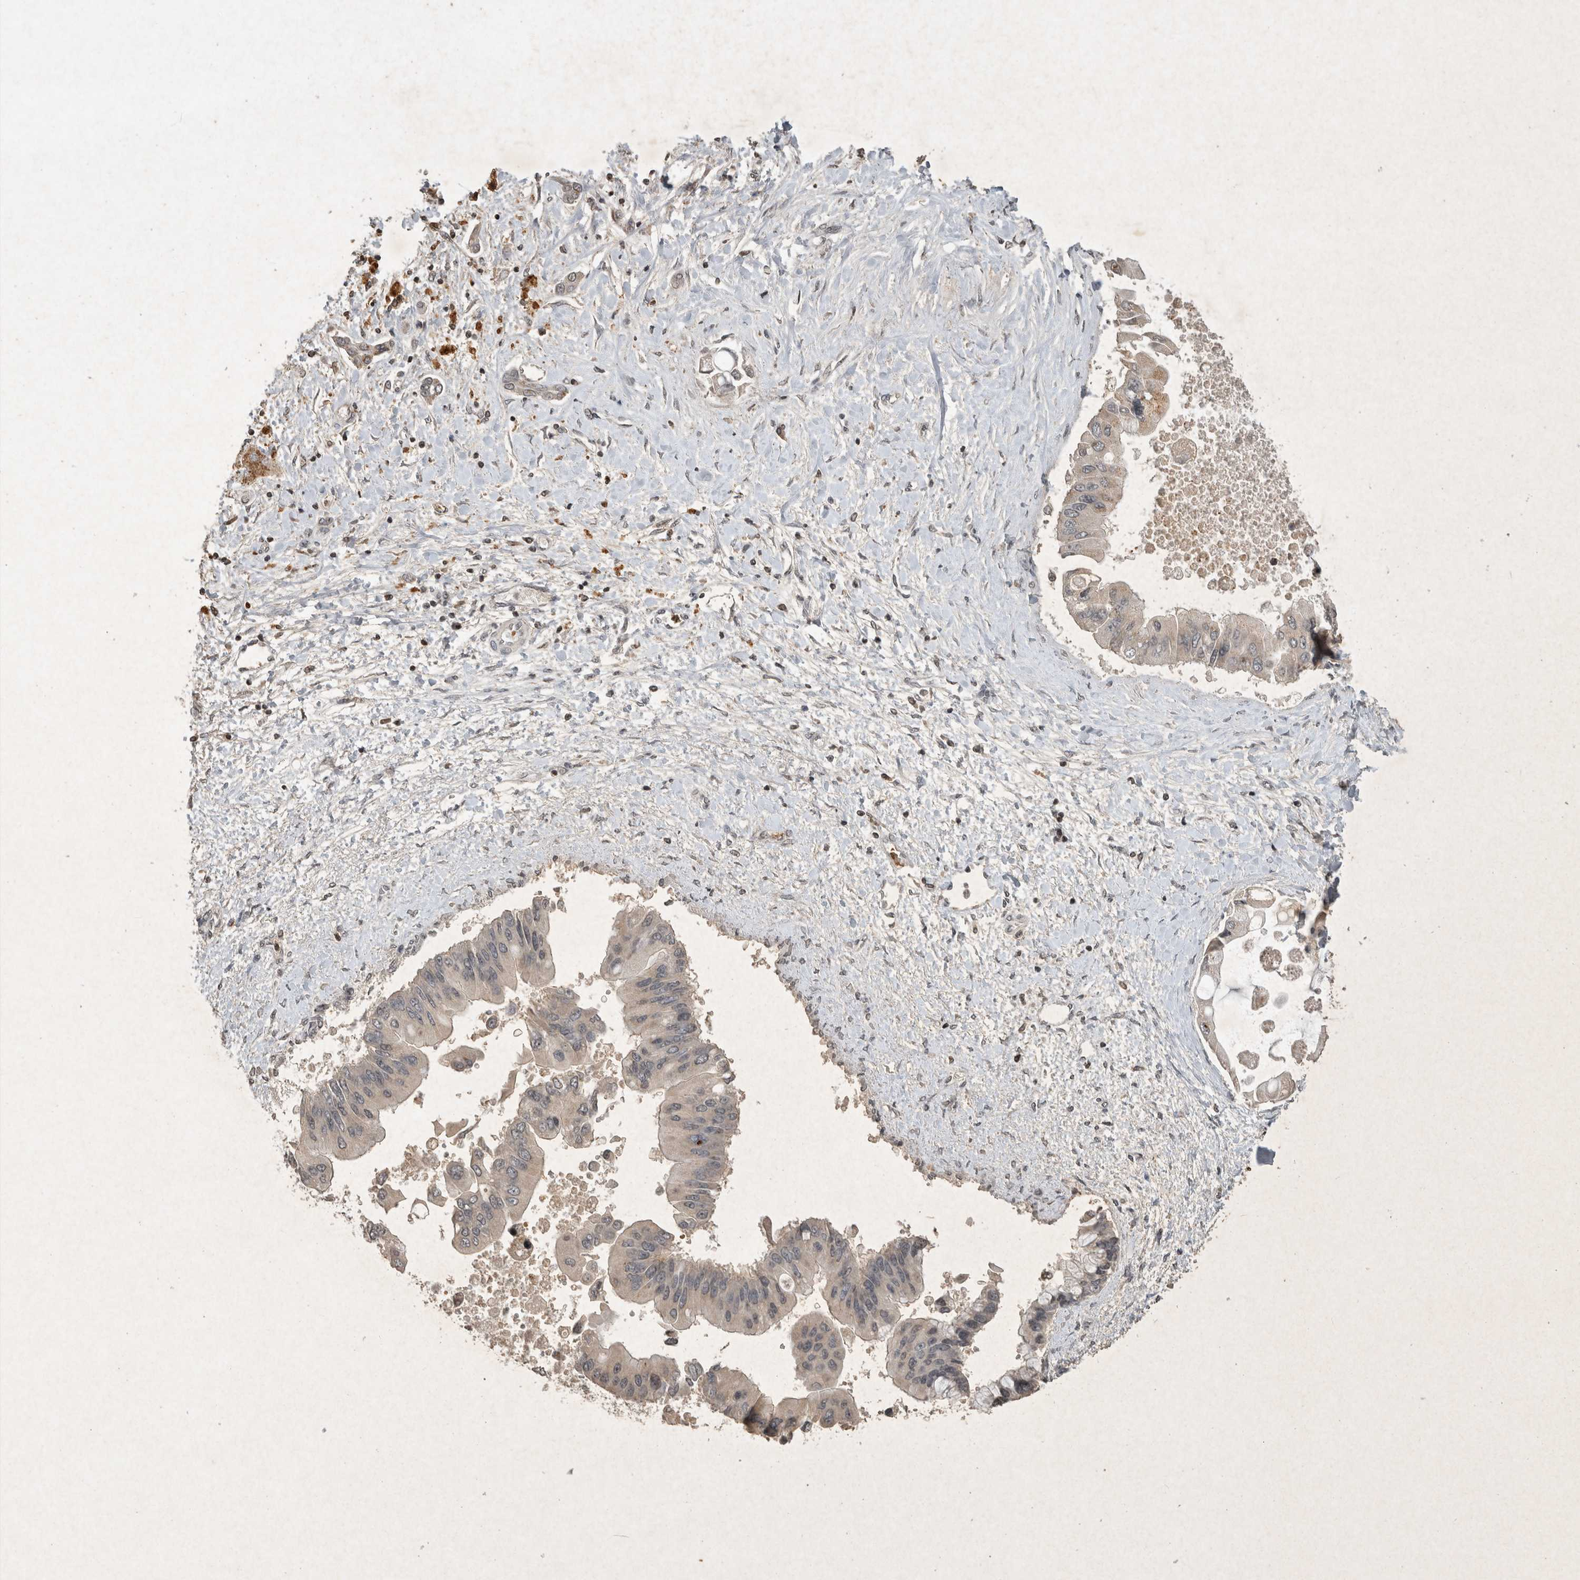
{"staining": {"intensity": "weak", "quantity": "<25%", "location": "cytoplasmic/membranous"}, "tissue": "liver cancer", "cell_type": "Tumor cells", "image_type": "cancer", "snomed": [{"axis": "morphology", "description": "Cholangiocarcinoma"}, {"axis": "topography", "description": "Liver"}], "caption": "This photomicrograph is of liver cancer (cholangiocarcinoma) stained with immunohistochemistry to label a protein in brown with the nuclei are counter-stained blue. There is no positivity in tumor cells. The staining was performed using DAB to visualize the protein expression in brown, while the nuclei were stained in blue with hematoxylin (Magnification: 20x).", "gene": "HRK", "patient": {"sex": "male", "age": 50}}